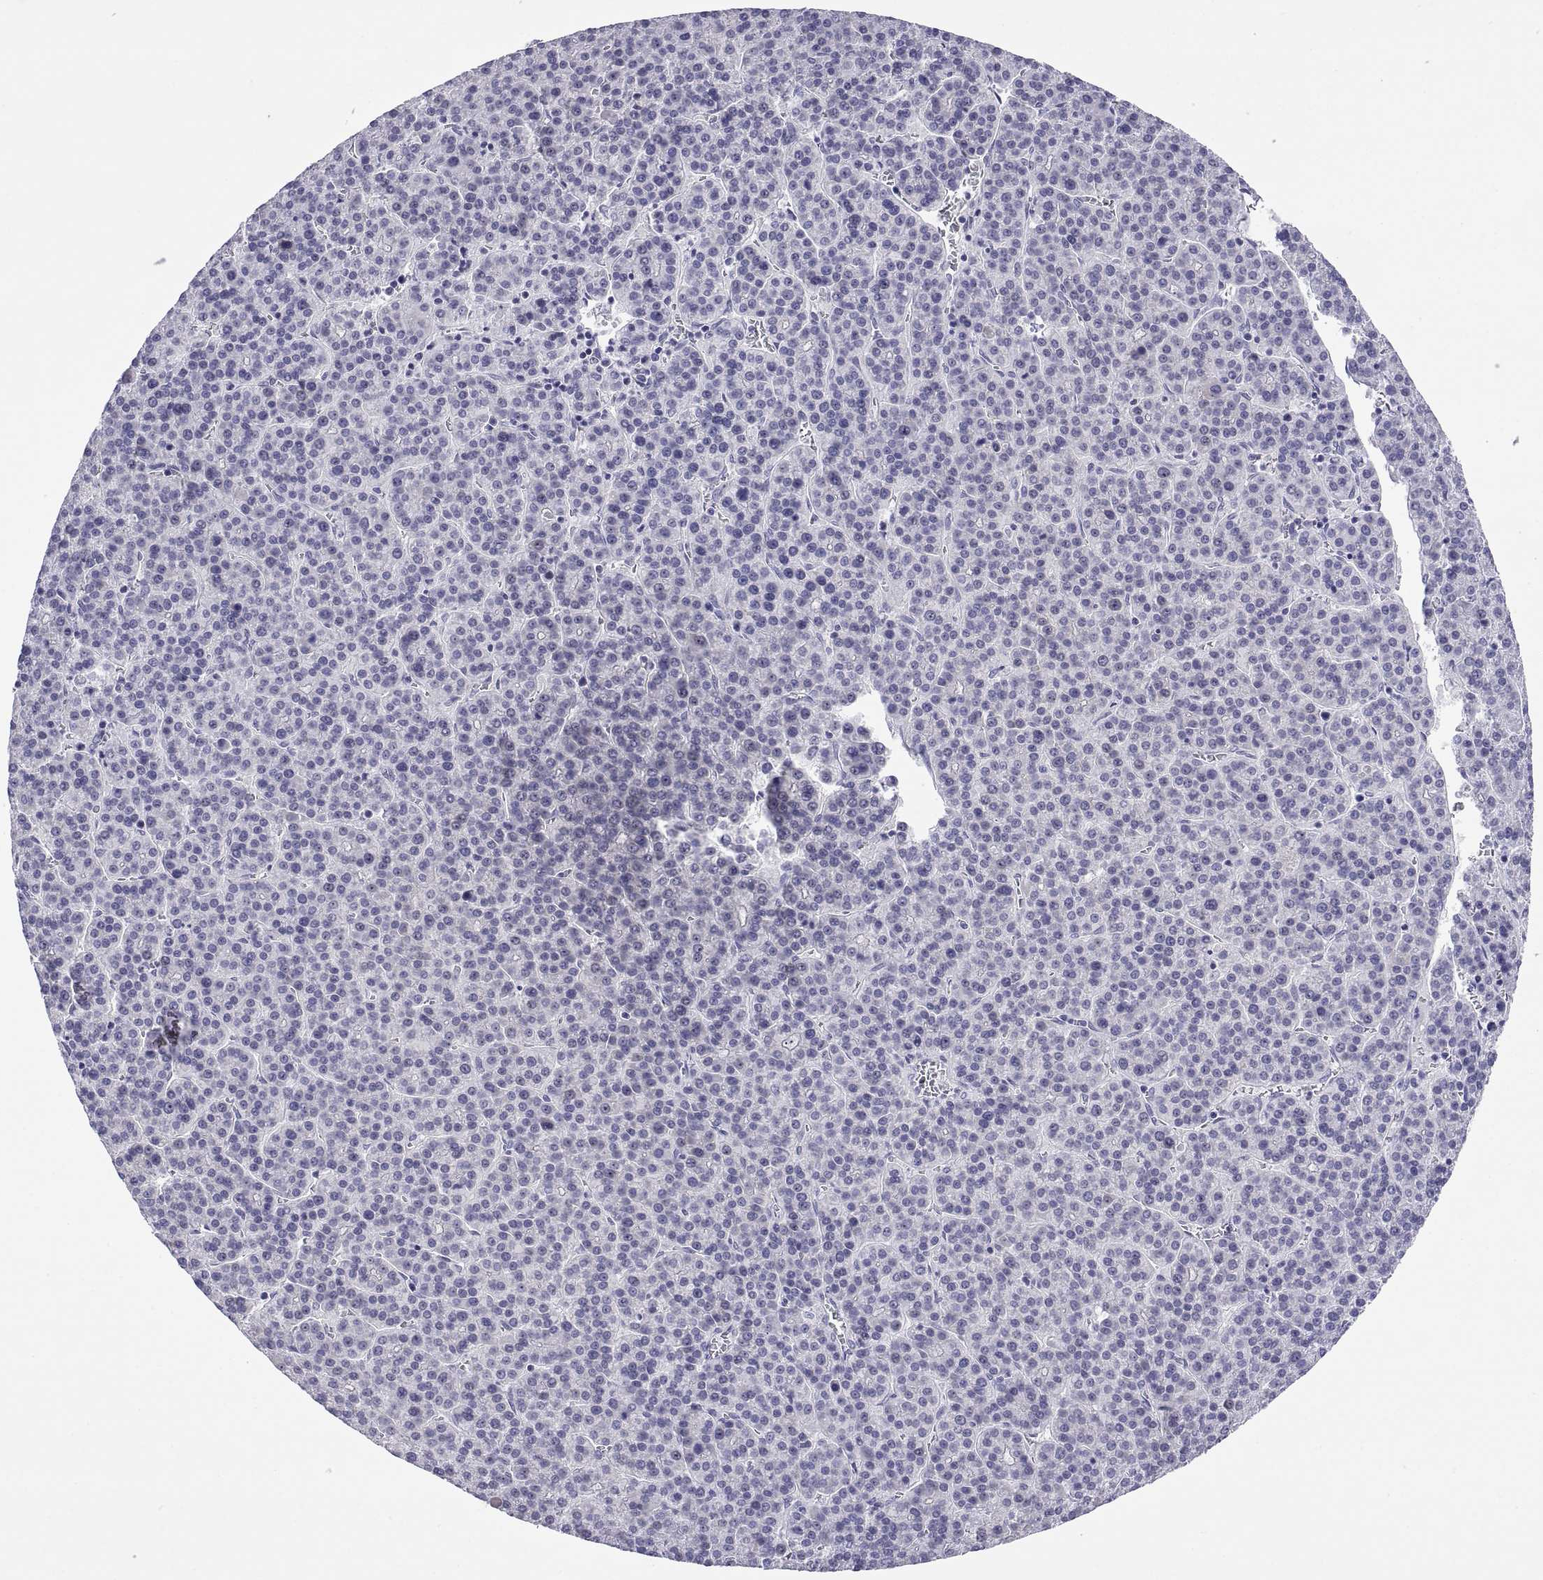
{"staining": {"intensity": "negative", "quantity": "none", "location": "none"}, "tissue": "liver cancer", "cell_type": "Tumor cells", "image_type": "cancer", "snomed": [{"axis": "morphology", "description": "Carcinoma, Hepatocellular, NOS"}, {"axis": "topography", "description": "Liver"}], "caption": "Liver hepatocellular carcinoma was stained to show a protein in brown. There is no significant positivity in tumor cells.", "gene": "VSX2", "patient": {"sex": "female", "age": 58}}